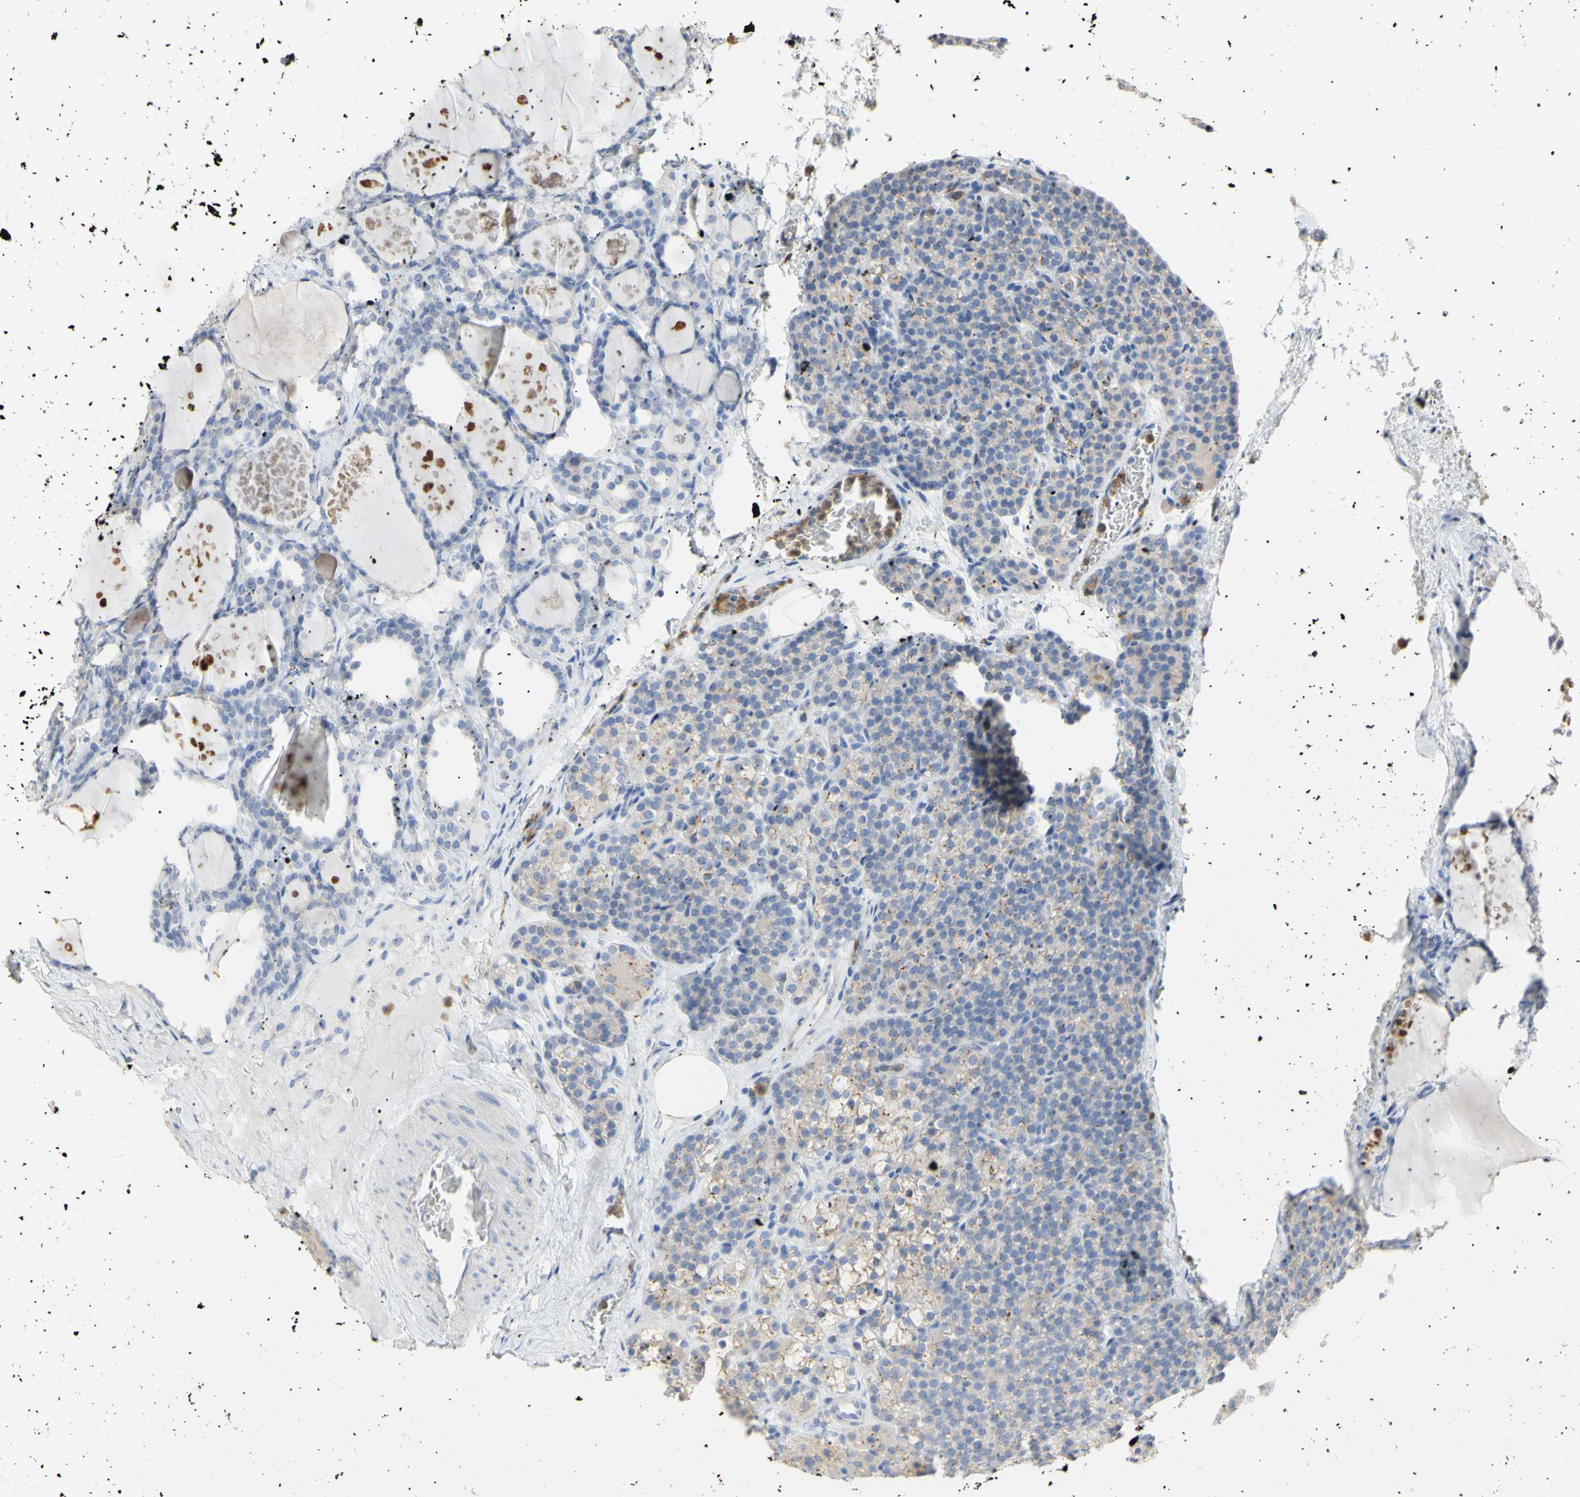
{"staining": {"intensity": "weak", "quantity": ">75%", "location": "cytoplasmic/membranous"}, "tissue": "parathyroid gland", "cell_type": "Glandular cells", "image_type": "normal", "snomed": [{"axis": "morphology", "description": "Normal tissue, NOS"}, {"axis": "topography", "description": "Parathyroid gland"}], "caption": "IHC image of benign parathyroid gland: parathyroid gland stained using IHC shows low levels of weak protein expression localized specifically in the cytoplasmic/membranous of glandular cells, appearing as a cytoplasmic/membranous brown color.", "gene": "B4GALNT3", "patient": {"sex": "female", "age": 57}}